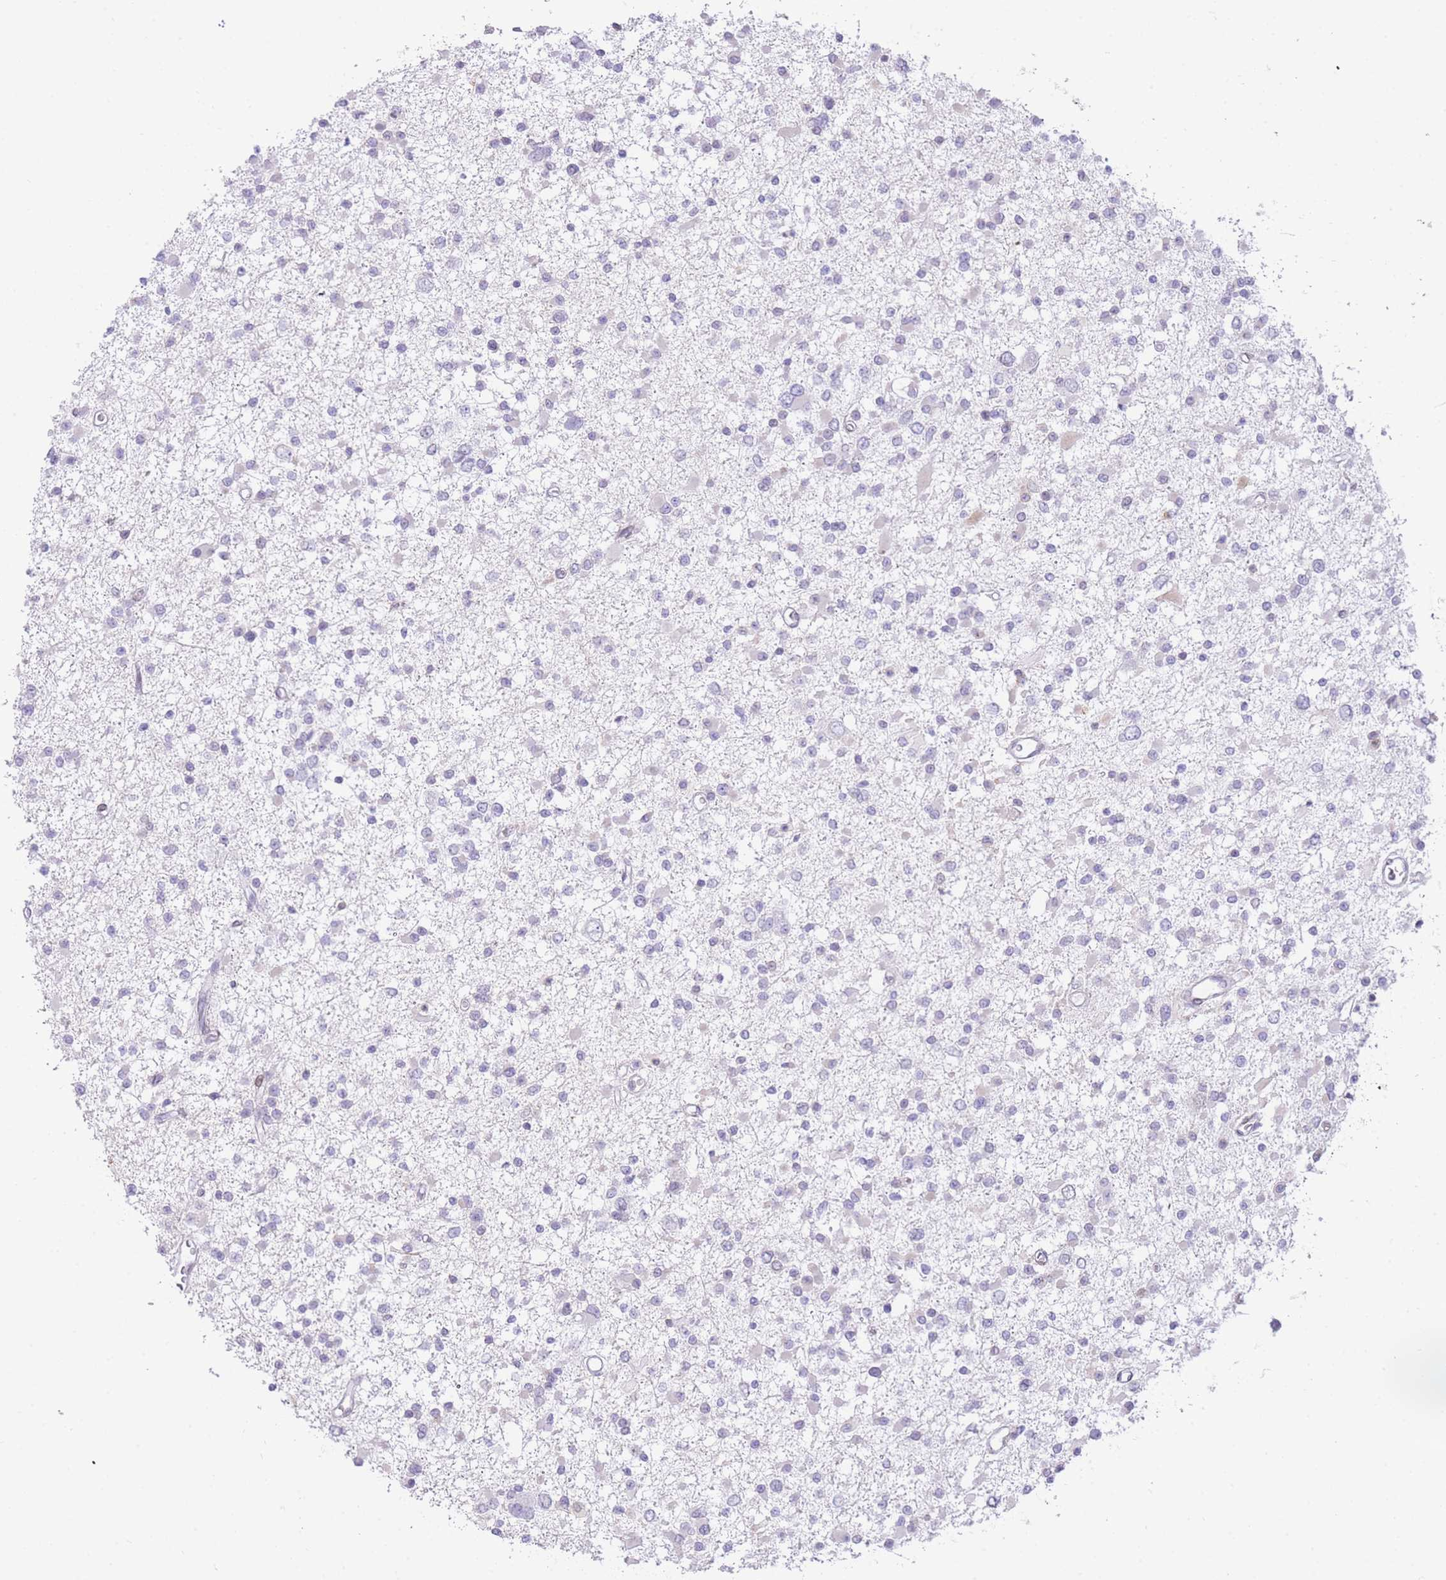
{"staining": {"intensity": "negative", "quantity": "none", "location": "none"}, "tissue": "glioma", "cell_type": "Tumor cells", "image_type": "cancer", "snomed": [{"axis": "morphology", "description": "Glioma, malignant, Low grade"}, {"axis": "topography", "description": "Brain"}], "caption": "Tumor cells show no significant positivity in glioma. The staining is performed using DAB (3,3'-diaminobenzidine) brown chromogen with nuclei counter-stained in using hematoxylin.", "gene": "OR10AD1", "patient": {"sex": "female", "age": 22}}